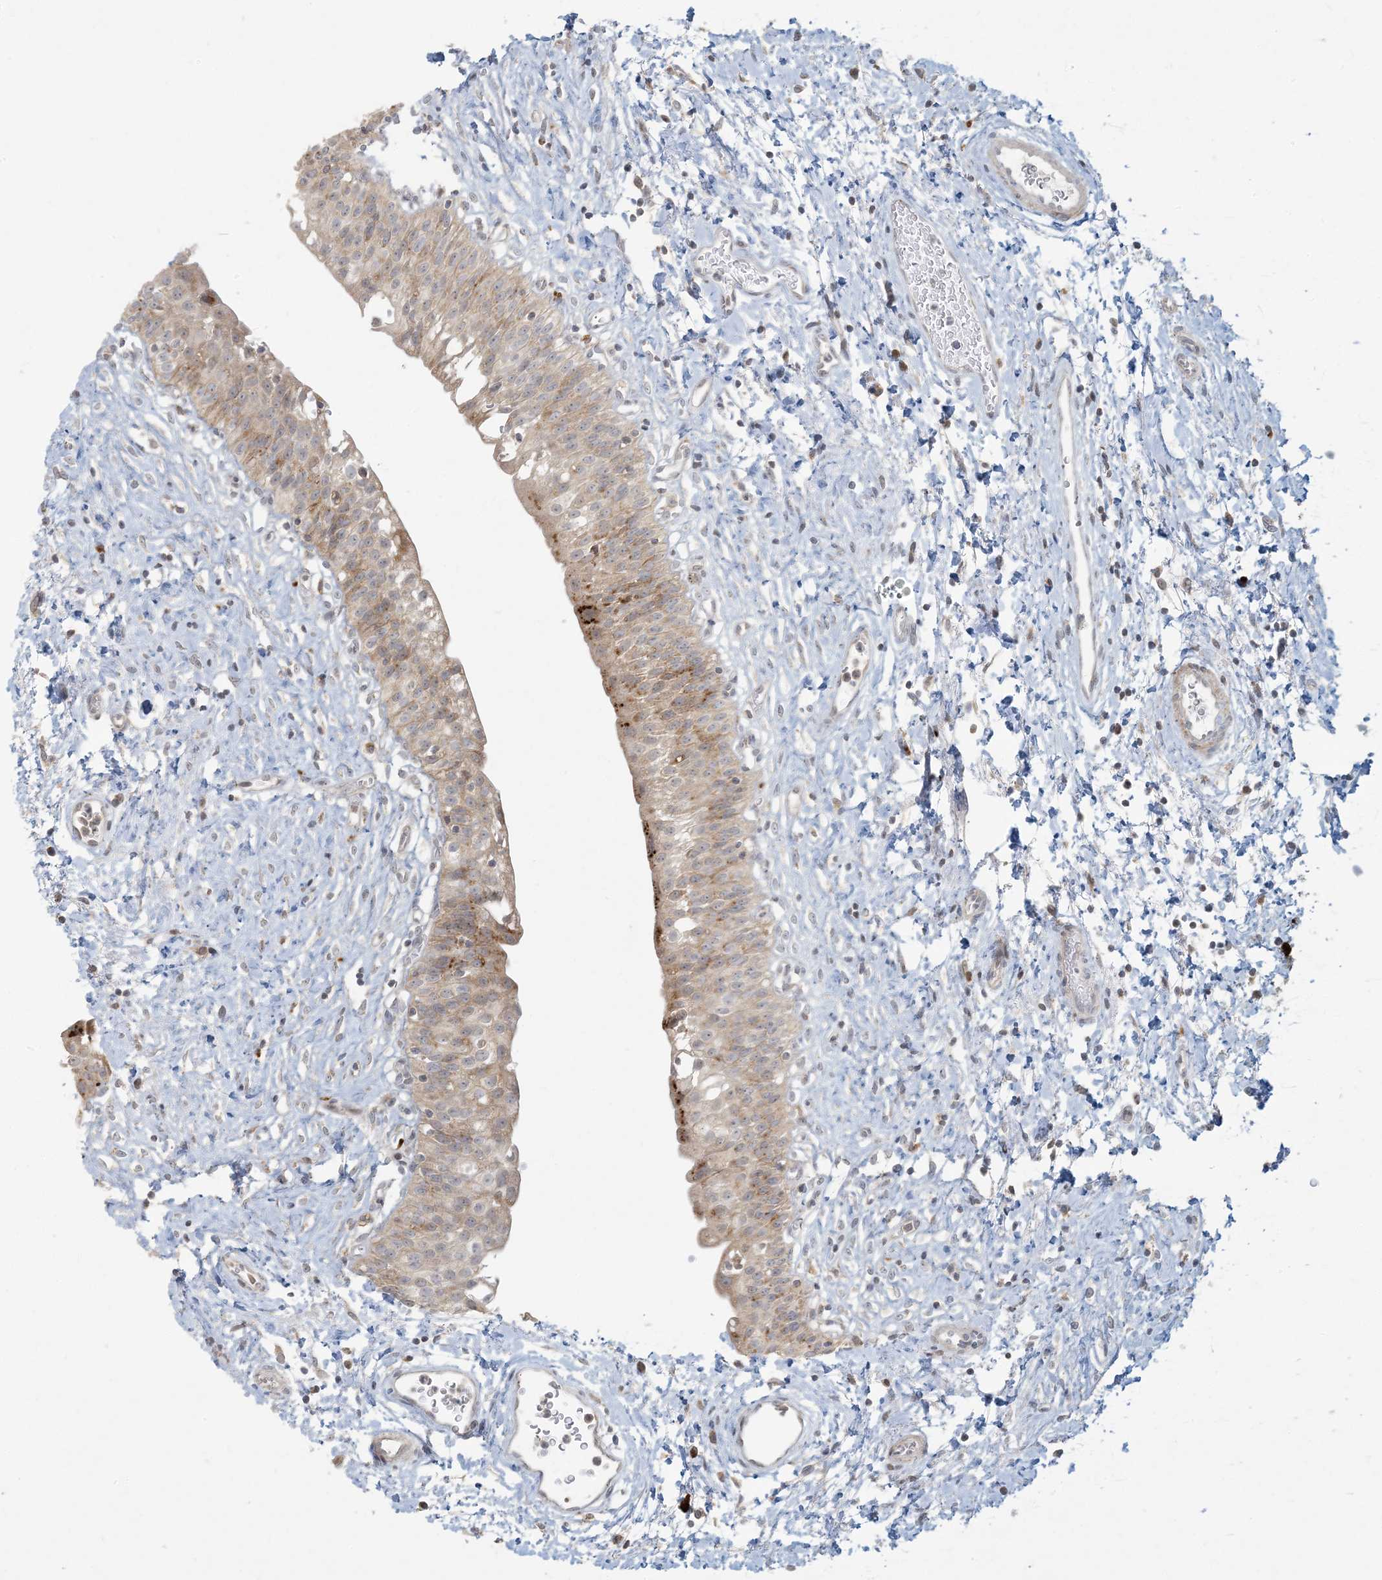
{"staining": {"intensity": "weak", "quantity": ">75%", "location": "cytoplasmic/membranous"}, "tissue": "urinary bladder", "cell_type": "Urothelial cells", "image_type": "normal", "snomed": [{"axis": "morphology", "description": "Normal tissue, NOS"}, {"axis": "topography", "description": "Urinary bladder"}], "caption": "Protein staining of unremarkable urinary bladder demonstrates weak cytoplasmic/membranous positivity in approximately >75% of urothelial cells.", "gene": "MCAT", "patient": {"sex": "male", "age": 51}}